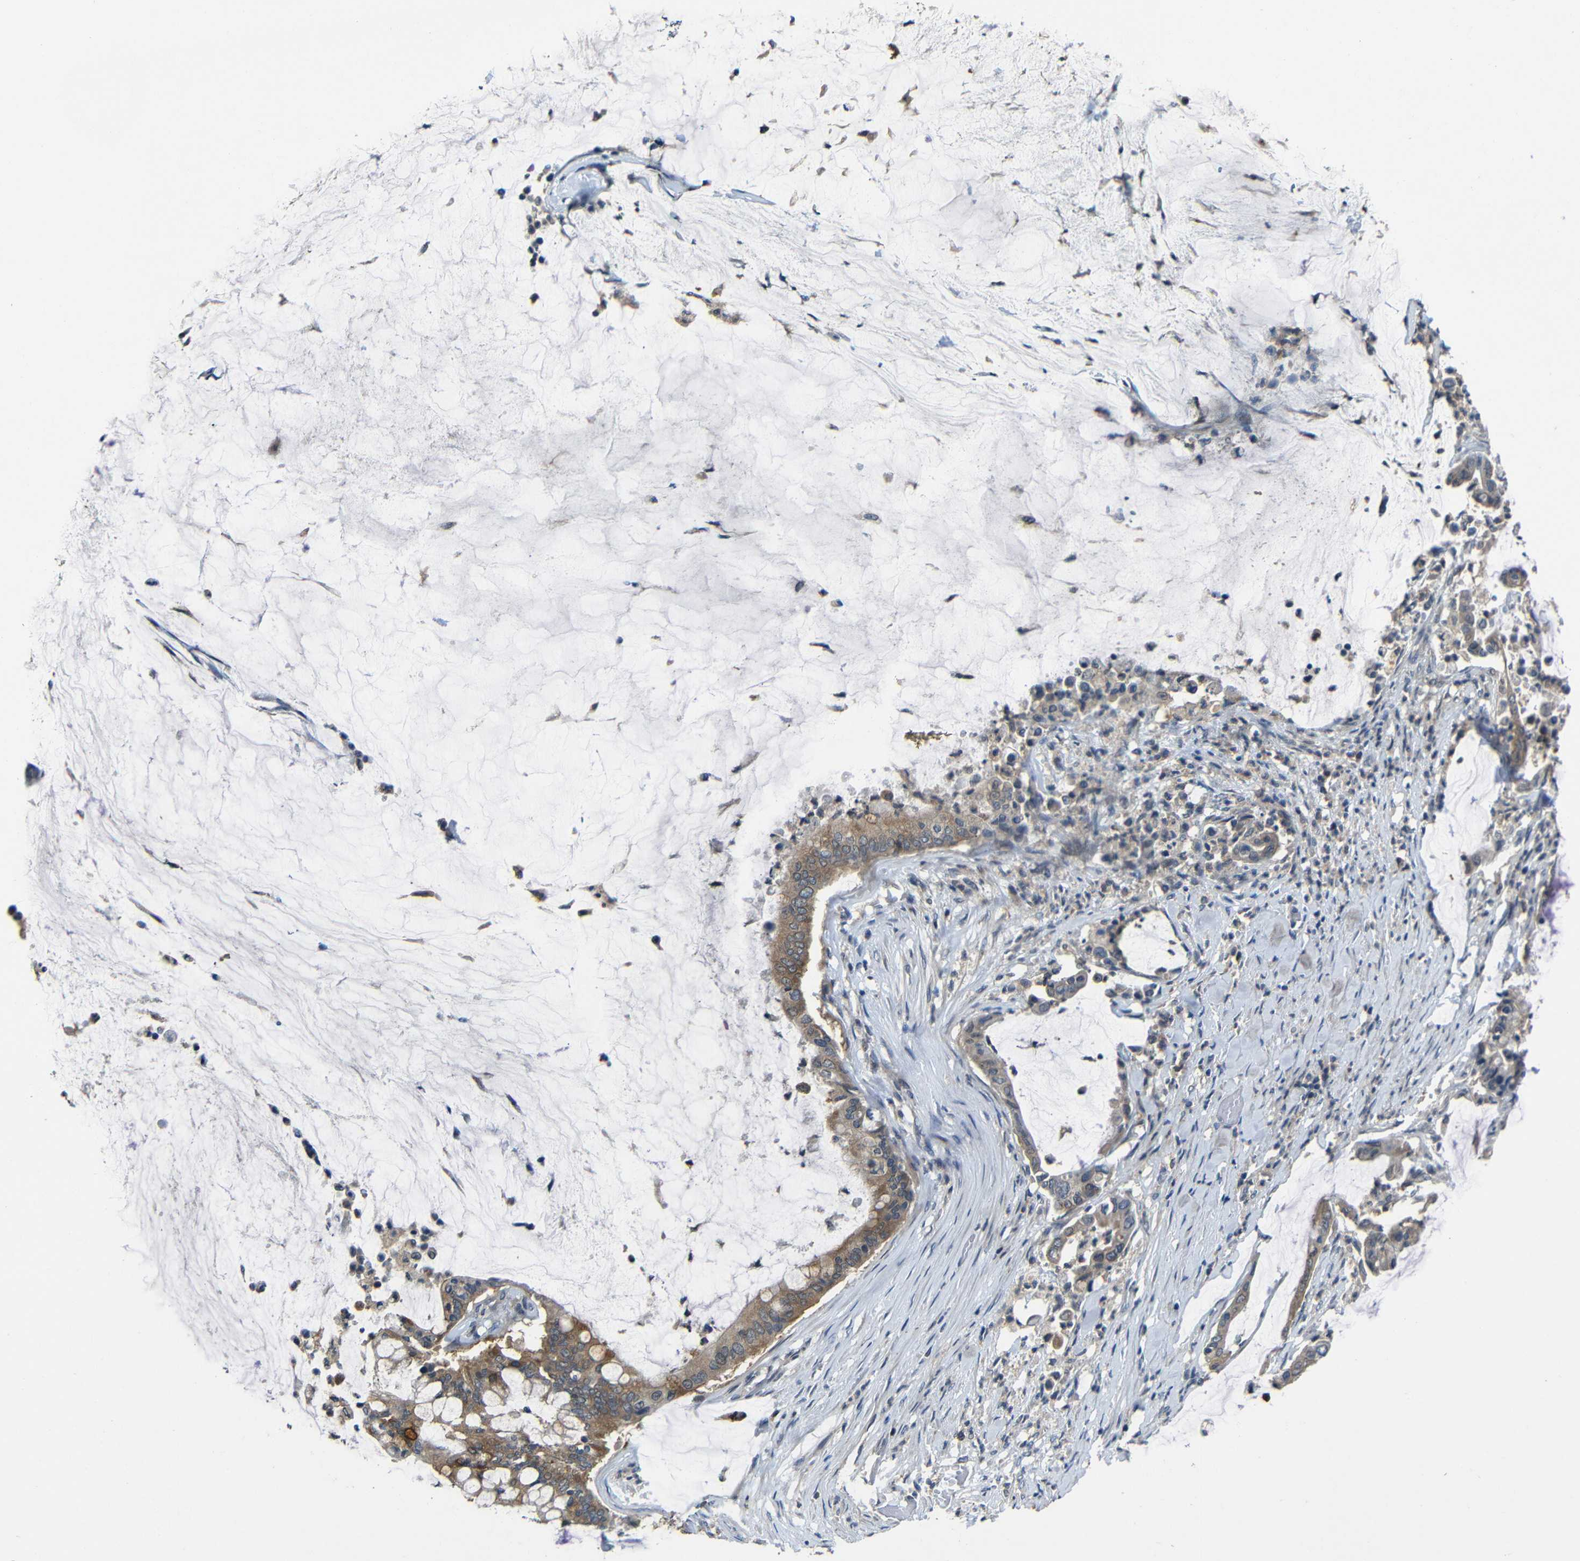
{"staining": {"intensity": "moderate", "quantity": ">75%", "location": "cytoplasmic/membranous"}, "tissue": "pancreatic cancer", "cell_type": "Tumor cells", "image_type": "cancer", "snomed": [{"axis": "morphology", "description": "Adenocarcinoma, NOS"}, {"axis": "topography", "description": "Pancreas"}], "caption": "A brown stain labels moderate cytoplasmic/membranous positivity of a protein in human pancreatic cancer tumor cells. The staining is performed using DAB (3,3'-diaminobenzidine) brown chromogen to label protein expression. The nuclei are counter-stained blue using hematoxylin.", "gene": "C6orf89", "patient": {"sex": "male", "age": 41}}